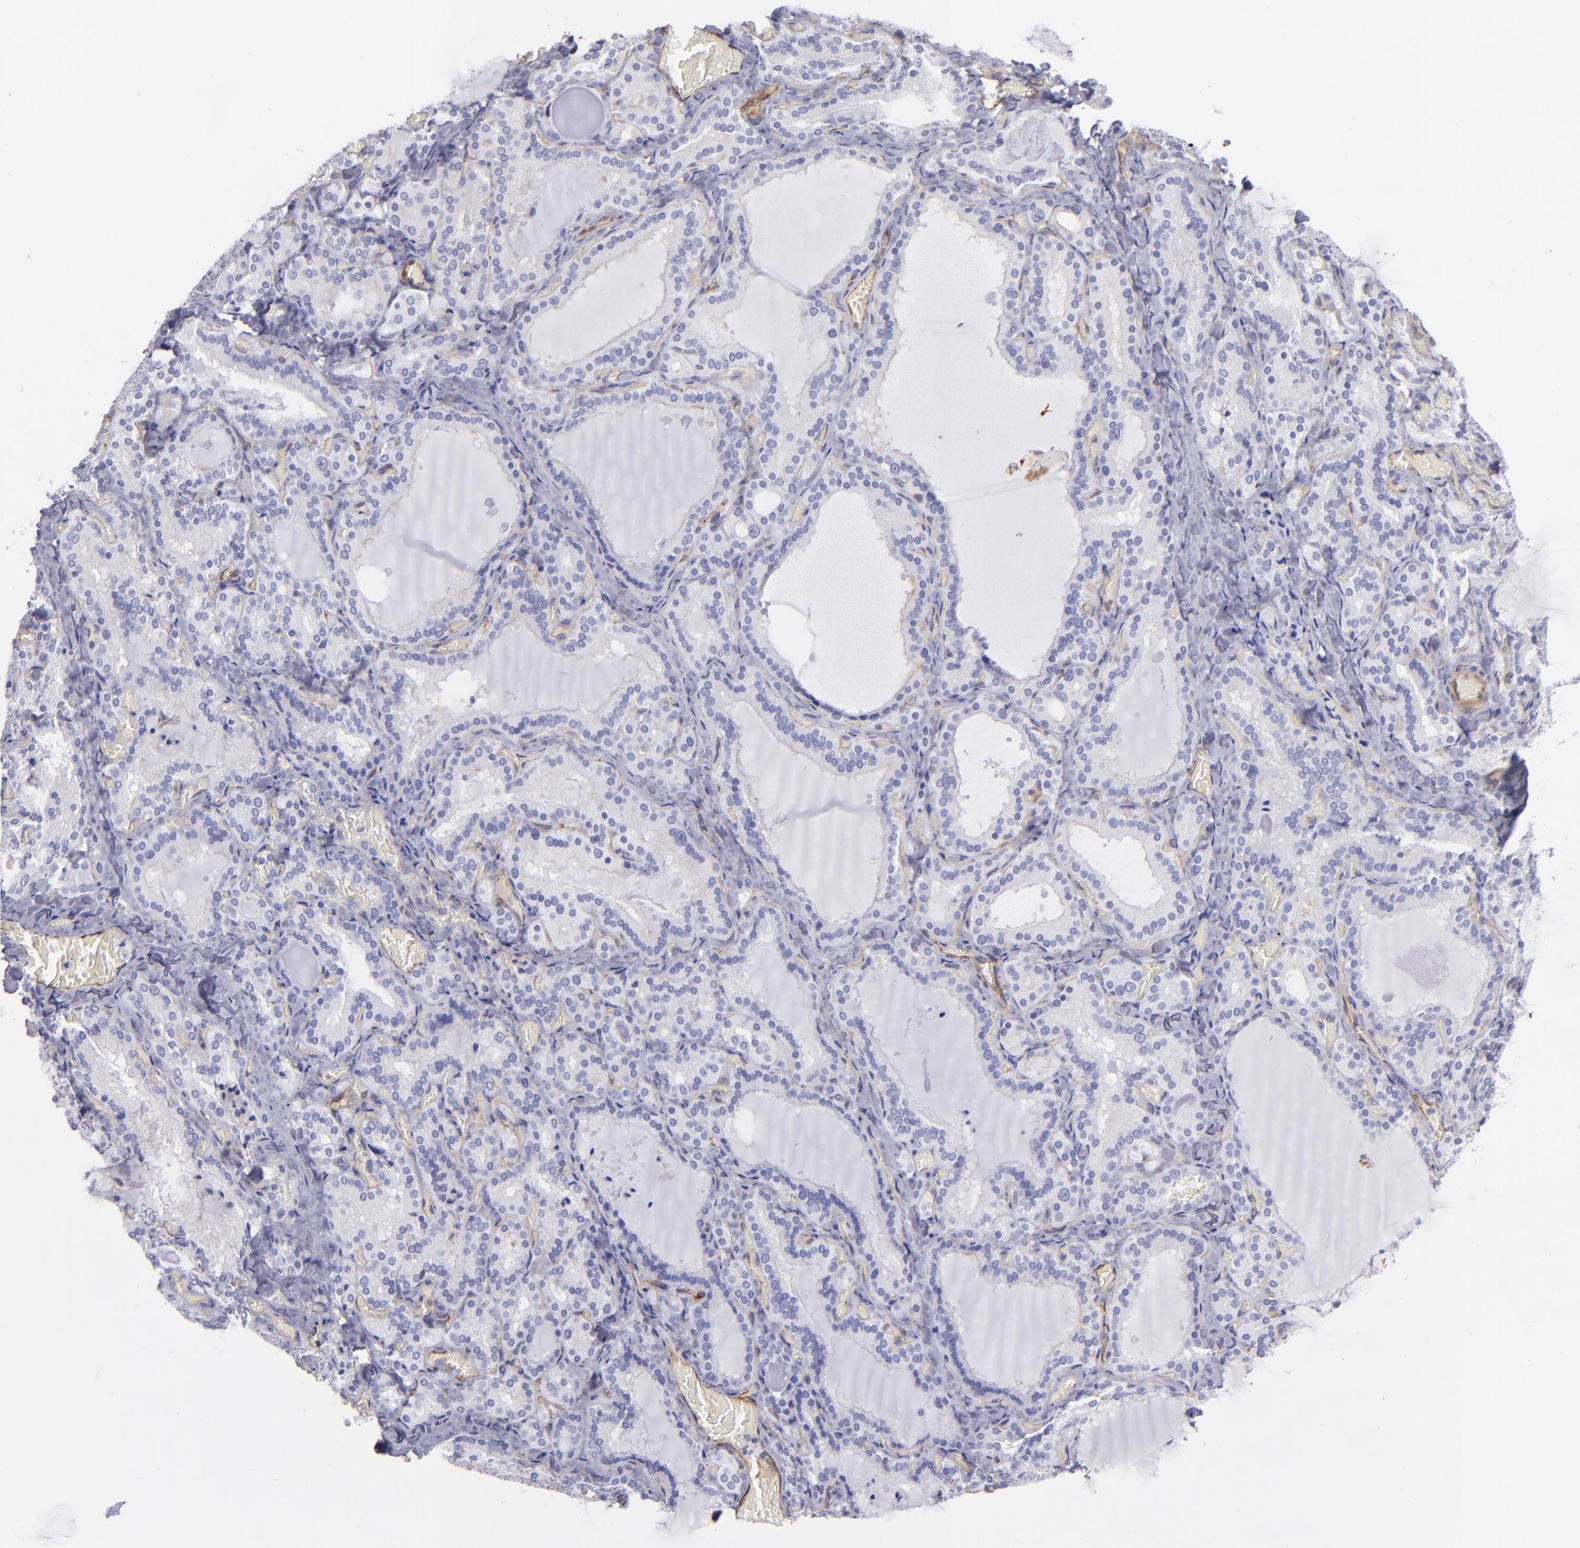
{"staining": {"intensity": "negative", "quantity": "none", "location": "none"}, "tissue": "thyroid gland", "cell_type": "Glandular cells", "image_type": "normal", "snomed": [{"axis": "morphology", "description": "Normal tissue, NOS"}, {"axis": "topography", "description": "Thyroid gland"}], "caption": "High power microscopy image of an immunohistochemistry image of normal thyroid gland, revealing no significant staining in glandular cells. (DAB (3,3'-diaminobenzidine) immunohistochemistry with hematoxylin counter stain).", "gene": "ENTPD1", "patient": {"sex": "female", "age": 33}}